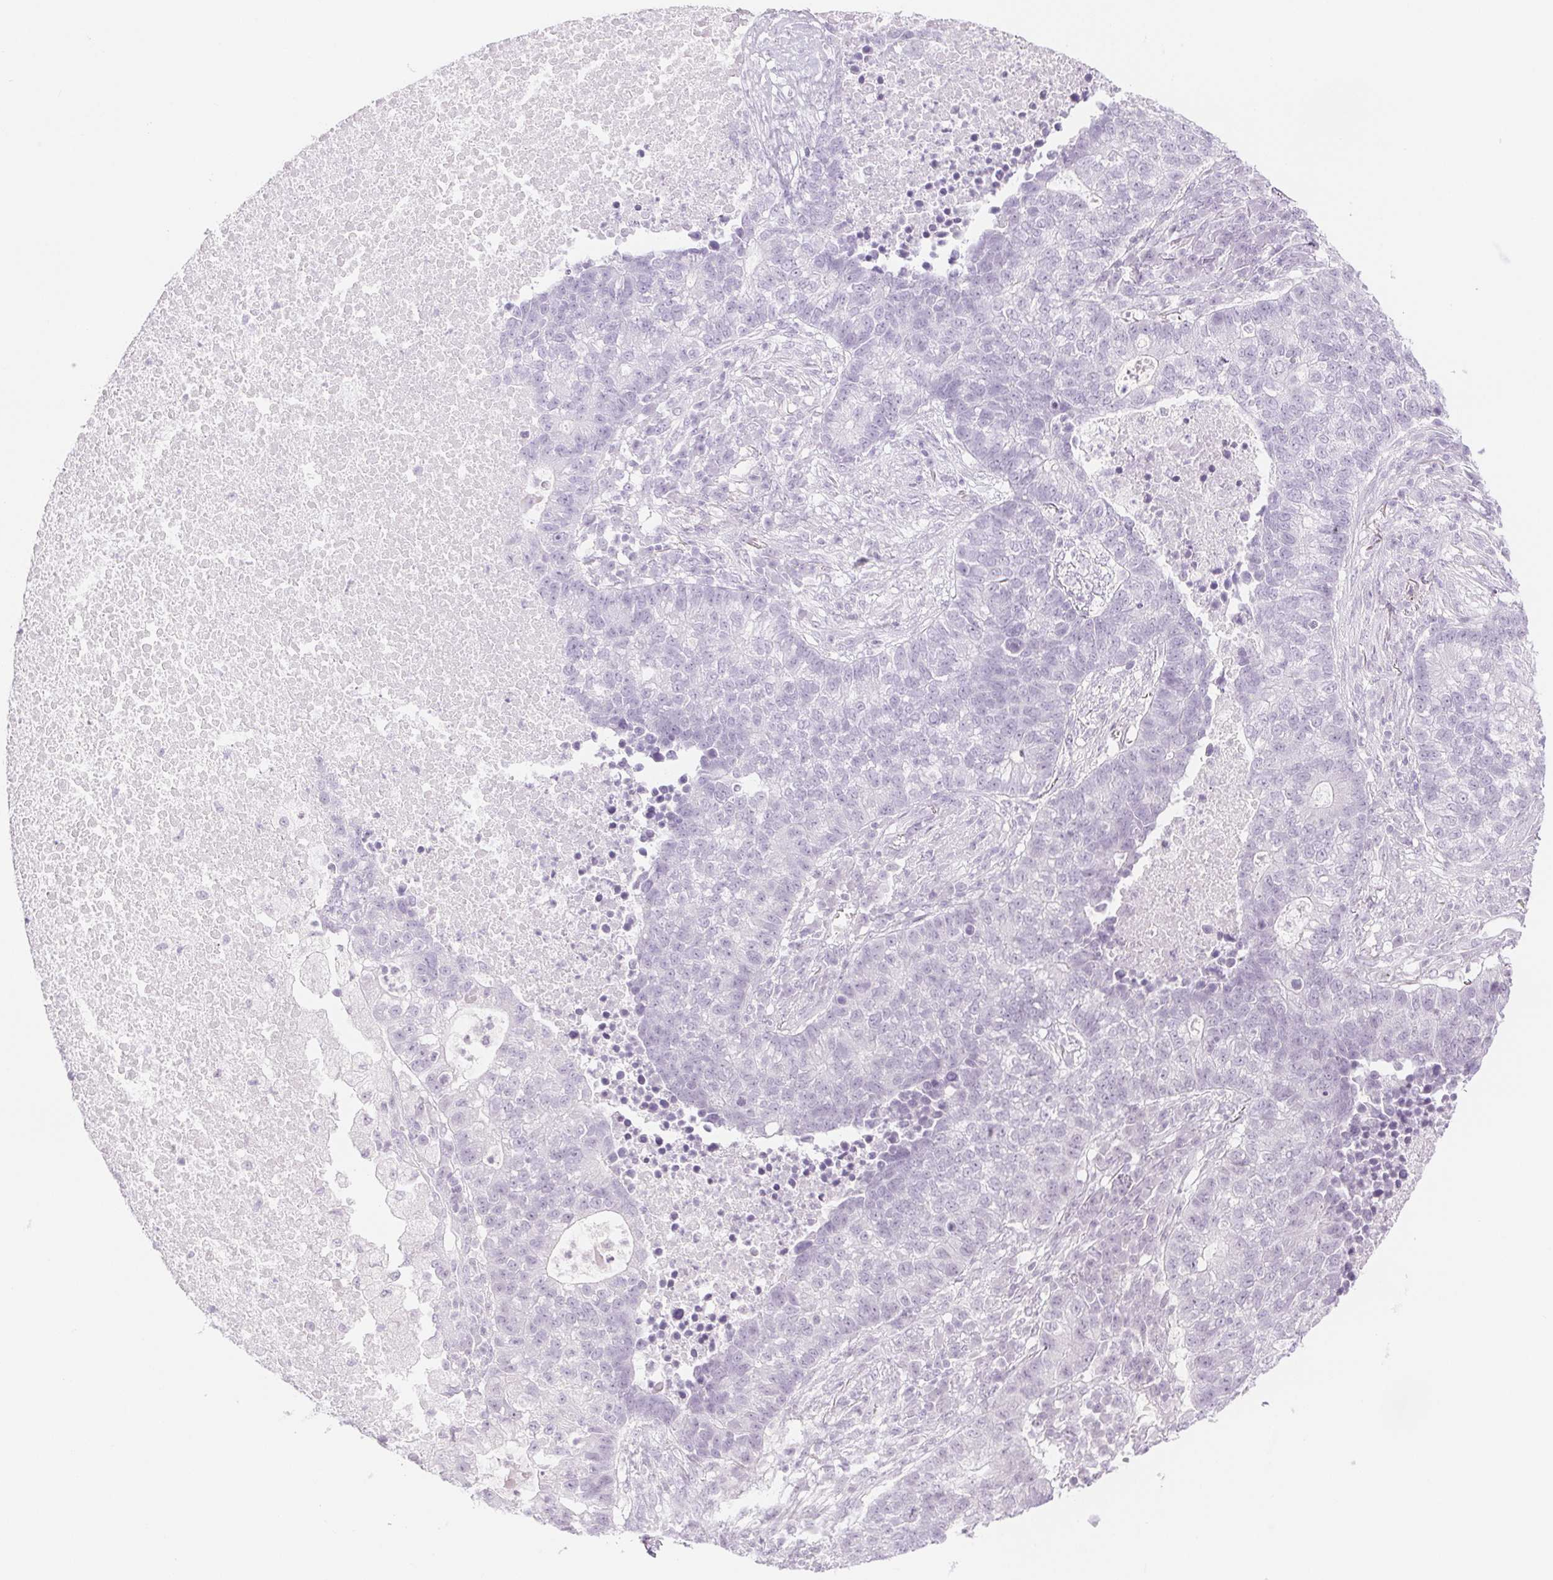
{"staining": {"intensity": "negative", "quantity": "none", "location": "none"}, "tissue": "lung cancer", "cell_type": "Tumor cells", "image_type": "cancer", "snomed": [{"axis": "morphology", "description": "Adenocarcinoma, NOS"}, {"axis": "topography", "description": "Lung"}], "caption": "Micrograph shows no significant protein expression in tumor cells of lung adenocarcinoma.", "gene": "SPRR3", "patient": {"sex": "male", "age": 57}}